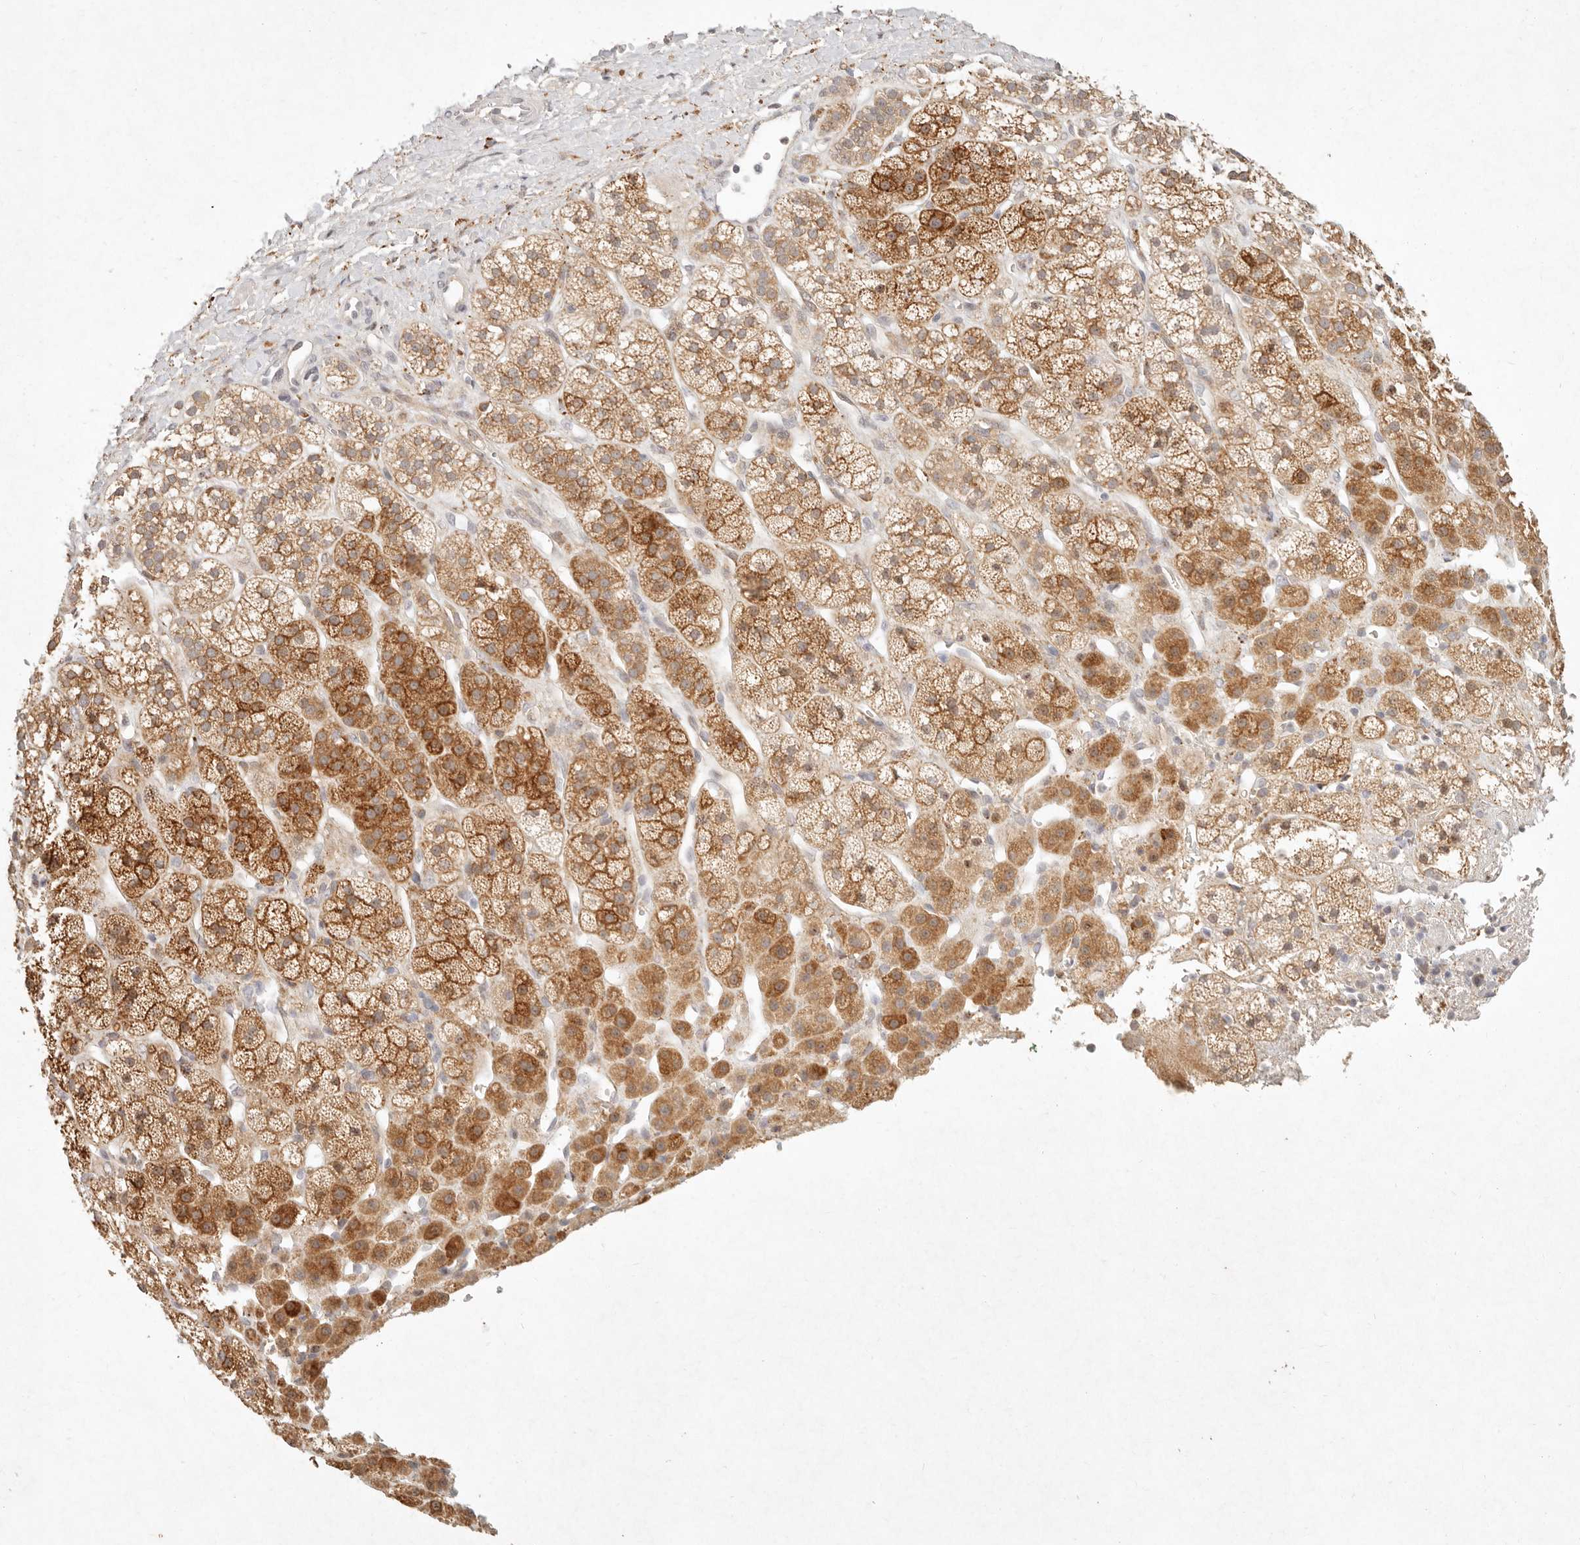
{"staining": {"intensity": "strong", "quantity": ">75%", "location": "cytoplasmic/membranous"}, "tissue": "adrenal gland", "cell_type": "Glandular cells", "image_type": "normal", "snomed": [{"axis": "morphology", "description": "Normal tissue, NOS"}, {"axis": "topography", "description": "Adrenal gland"}], "caption": "Protein positivity by IHC exhibits strong cytoplasmic/membranous expression in about >75% of glandular cells in benign adrenal gland.", "gene": "C1orf127", "patient": {"sex": "male", "age": 56}}